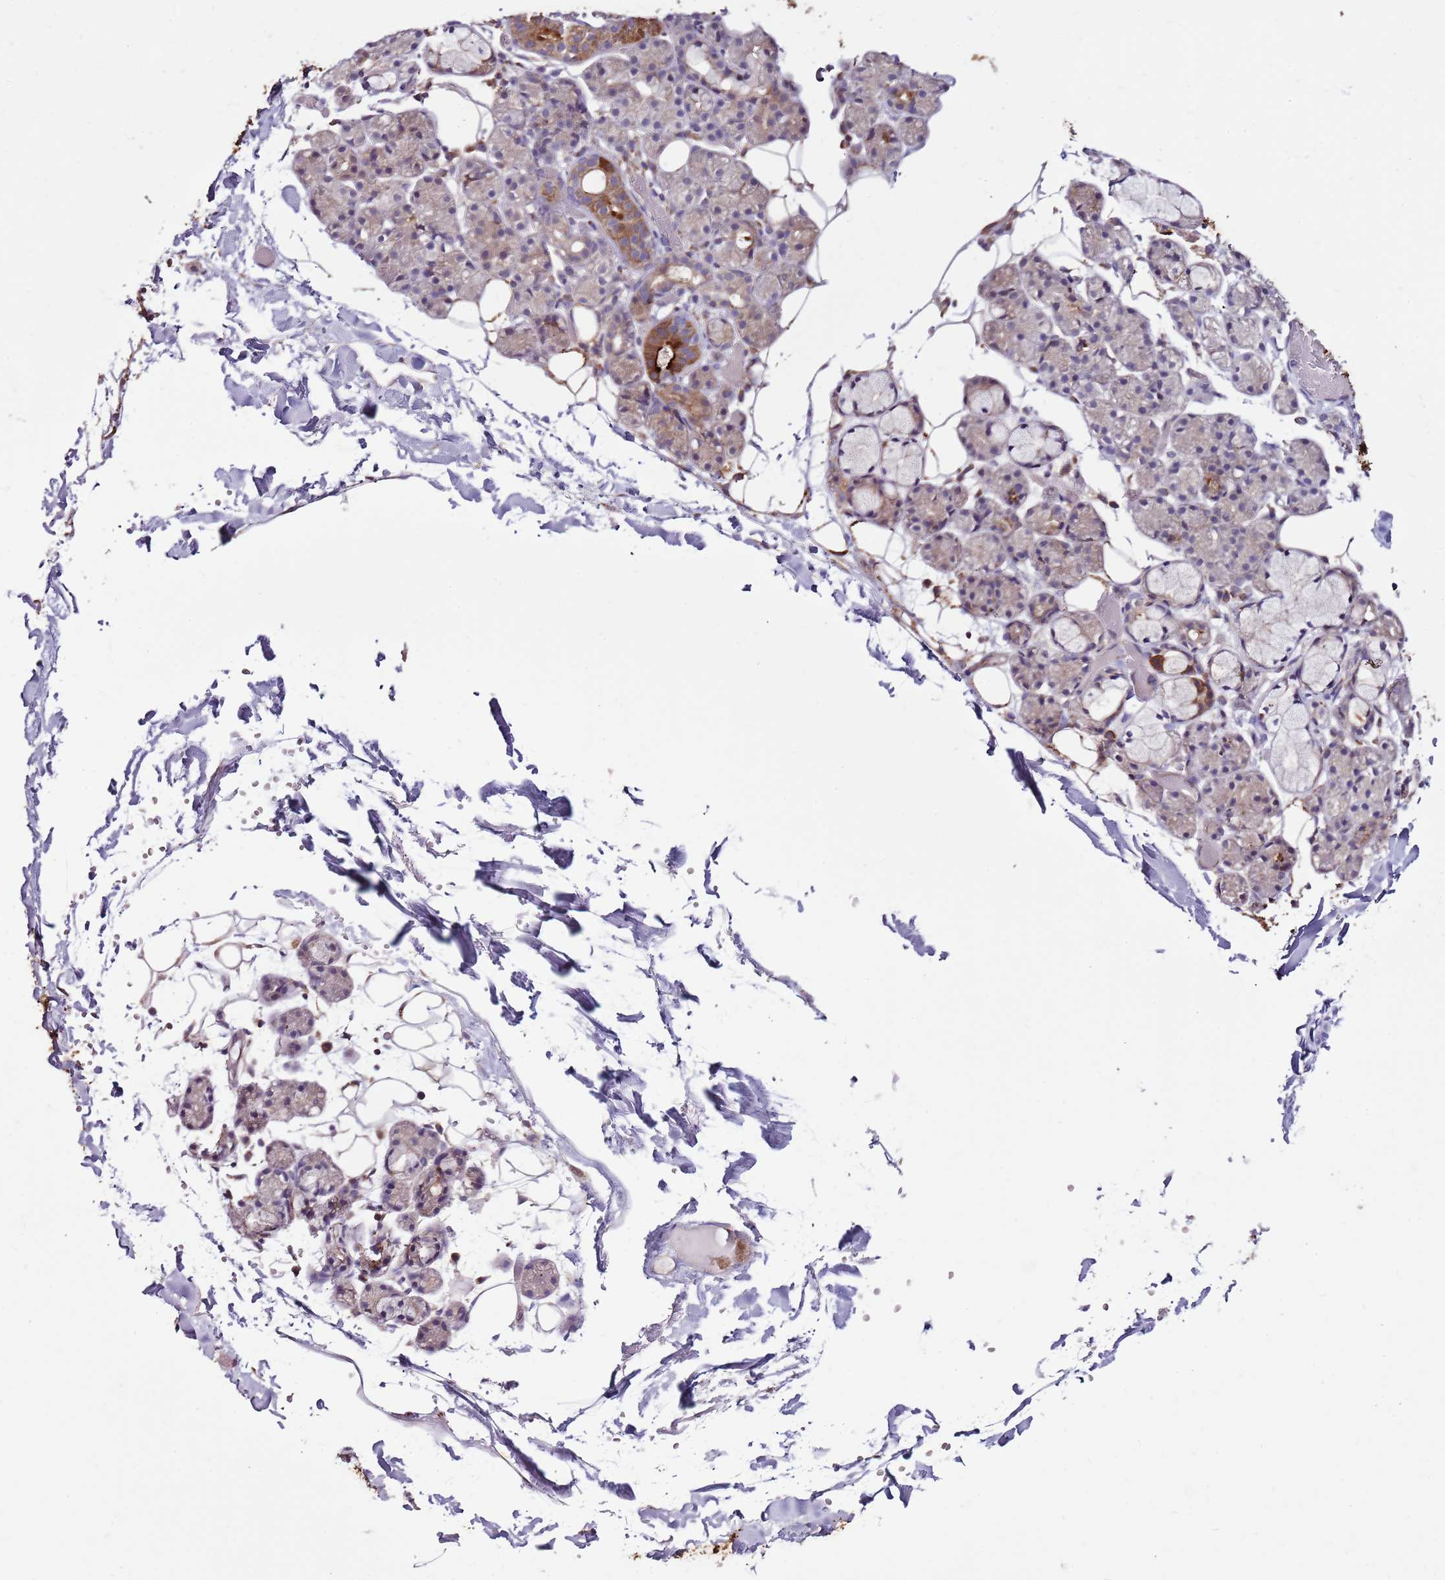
{"staining": {"intensity": "strong", "quantity": "<25%", "location": "cytoplasmic/membranous"}, "tissue": "salivary gland", "cell_type": "Glandular cells", "image_type": "normal", "snomed": [{"axis": "morphology", "description": "Normal tissue, NOS"}, {"axis": "topography", "description": "Salivary gland"}], "caption": "DAB immunohistochemical staining of unremarkable salivary gland demonstrates strong cytoplasmic/membranous protein expression in about <25% of glandular cells.", "gene": "SMG1", "patient": {"sex": "male", "age": 63}}